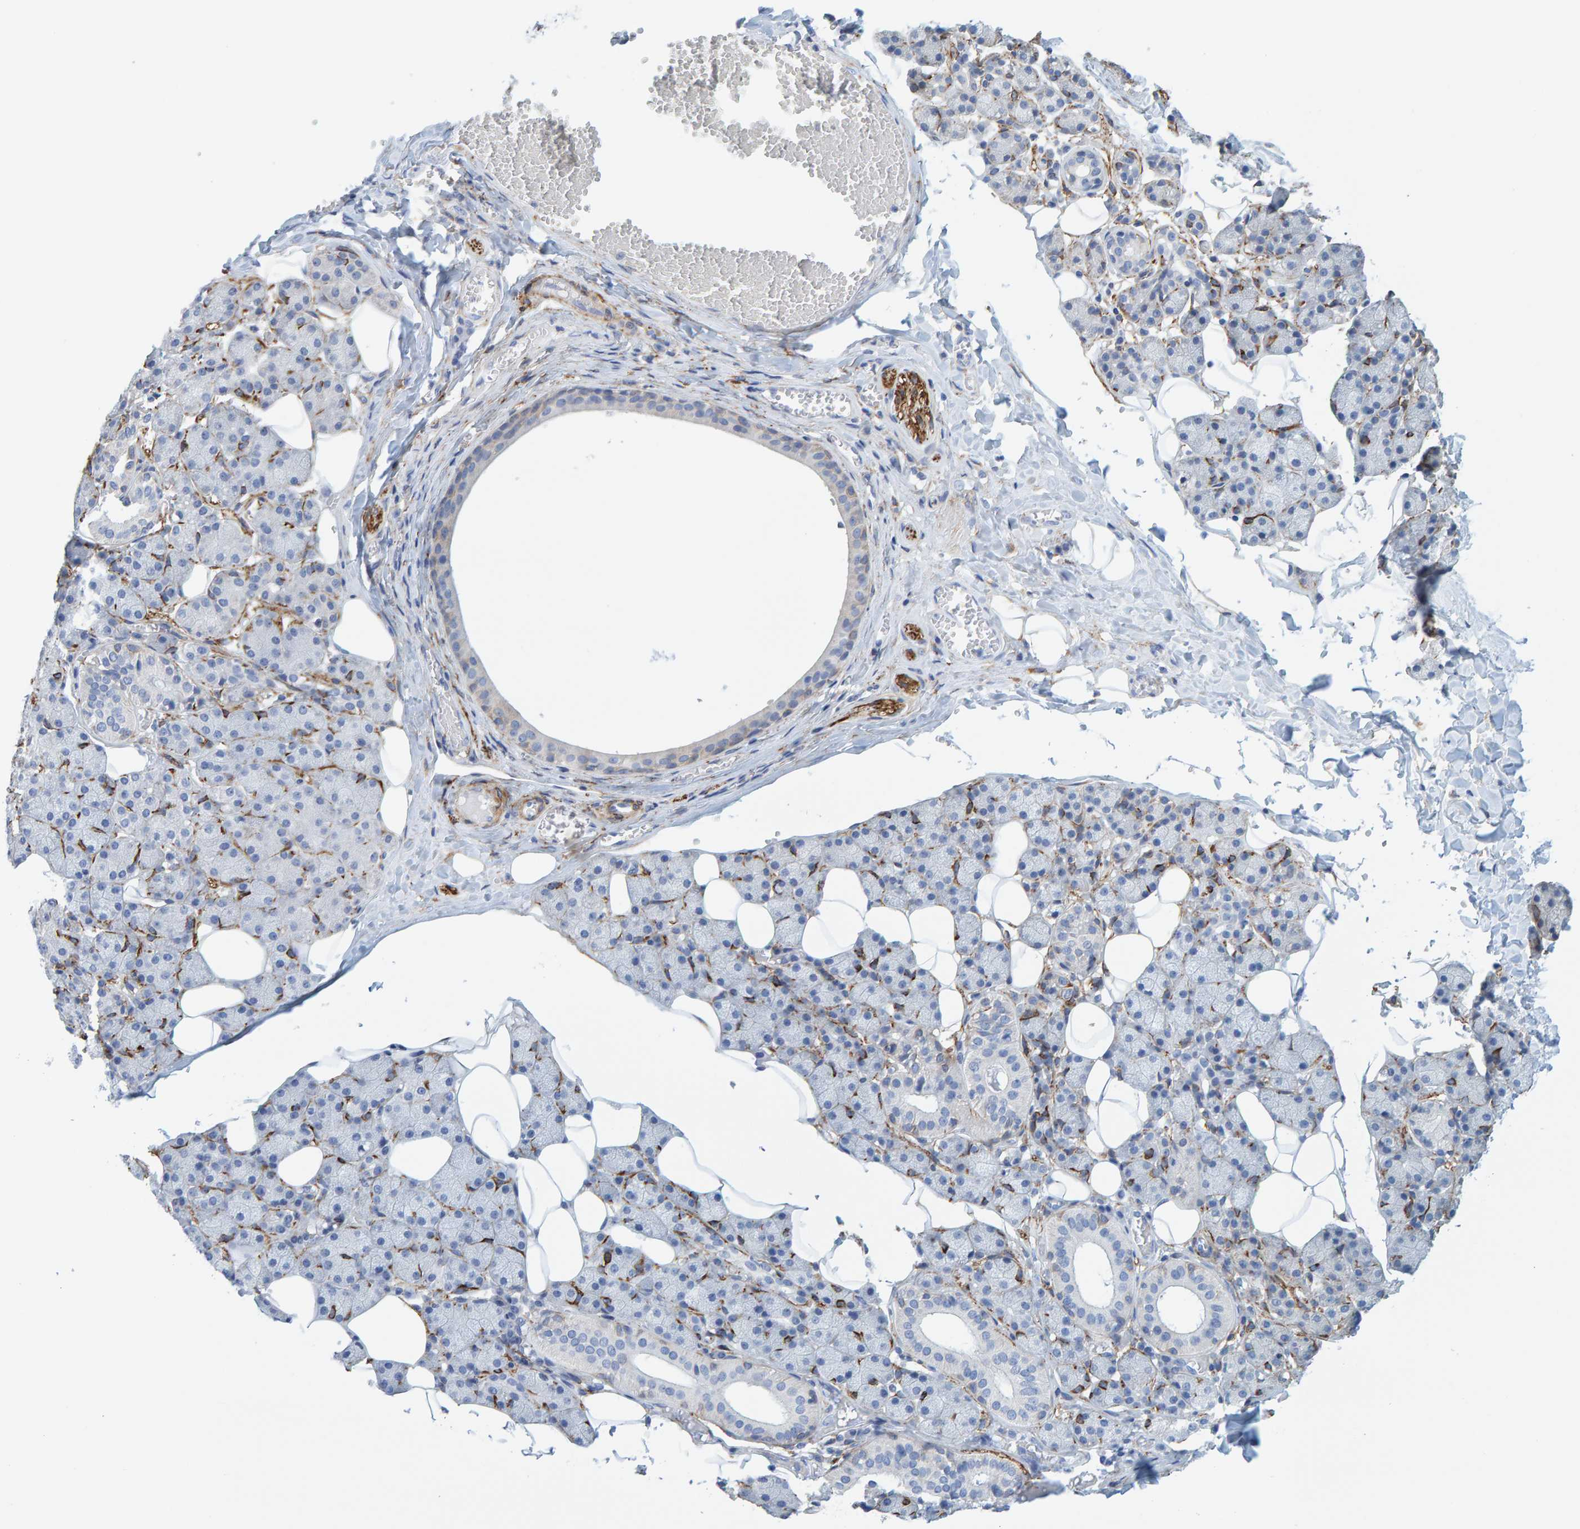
{"staining": {"intensity": "negative", "quantity": "none", "location": "none"}, "tissue": "salivary gland", "cell_type": "Glandular cells", "image_type": "normal", "snomed": [{"axis": "morphology", "description": "Normal tissue, NOS"}, {"axis": "topography", "description": "Salivary gland"}], "caption": "IHC micrograph of normal salivary gland: salivary gland stained with DAB (3,3'-diaminobenzidine) exhibits no significant protein staining in glandular cells. Brightfield microscopy of immunohistochemistry (IHC) stained with DAB (brown) and hematoxylin (blue), captured at high magnification.", "gene": "MAP1B", "patient": {"sex": "female", "age": 33}}